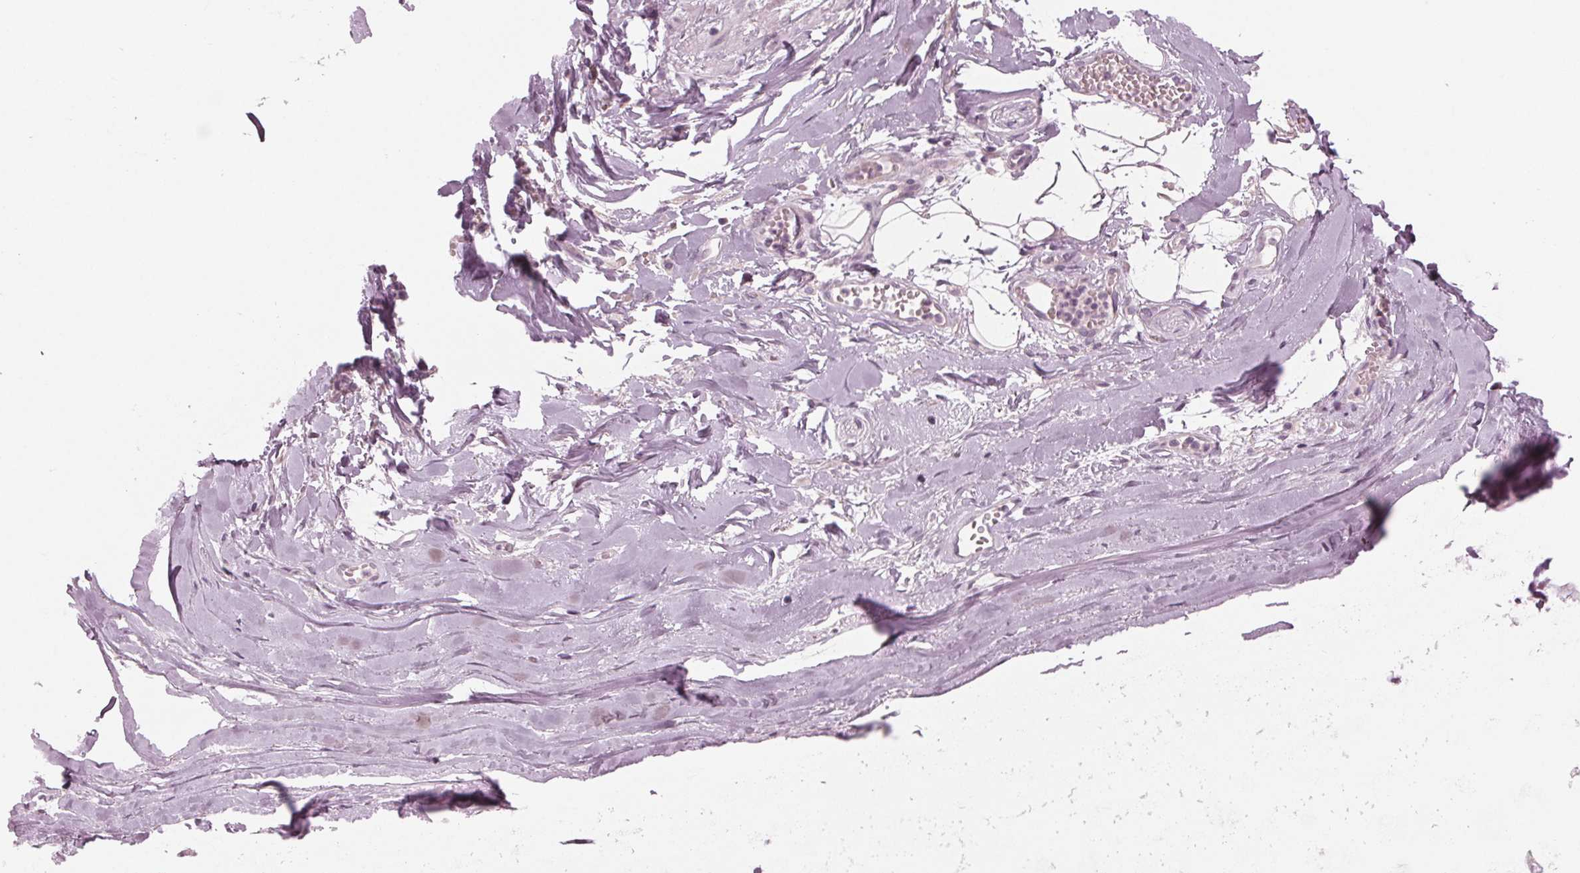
{"staining": {"intensity": "negative", "quantity": "none", "location": "none"}, "tissue": "adipose tissue", "cell_type": "Adipocytes", "image_type": "normal", "snomed": [{"axis": "morphology", "description": "Normal tissue, NOS"}, {"axis": "topography", "description": "Cartilage tissue"}, {"axis": "topography", "description": "Nasopharynx"}, {"axis": "topography", "description": "Thyroid gland"}], "caption": "DAB (3,3'-diaminobenzidine) immunohistochemical staining of unremarkable adipose tissue displays no significant expression in adipocytes.", "gene": "PRAP1", "patient": {"sex": "male", "age": 63}}